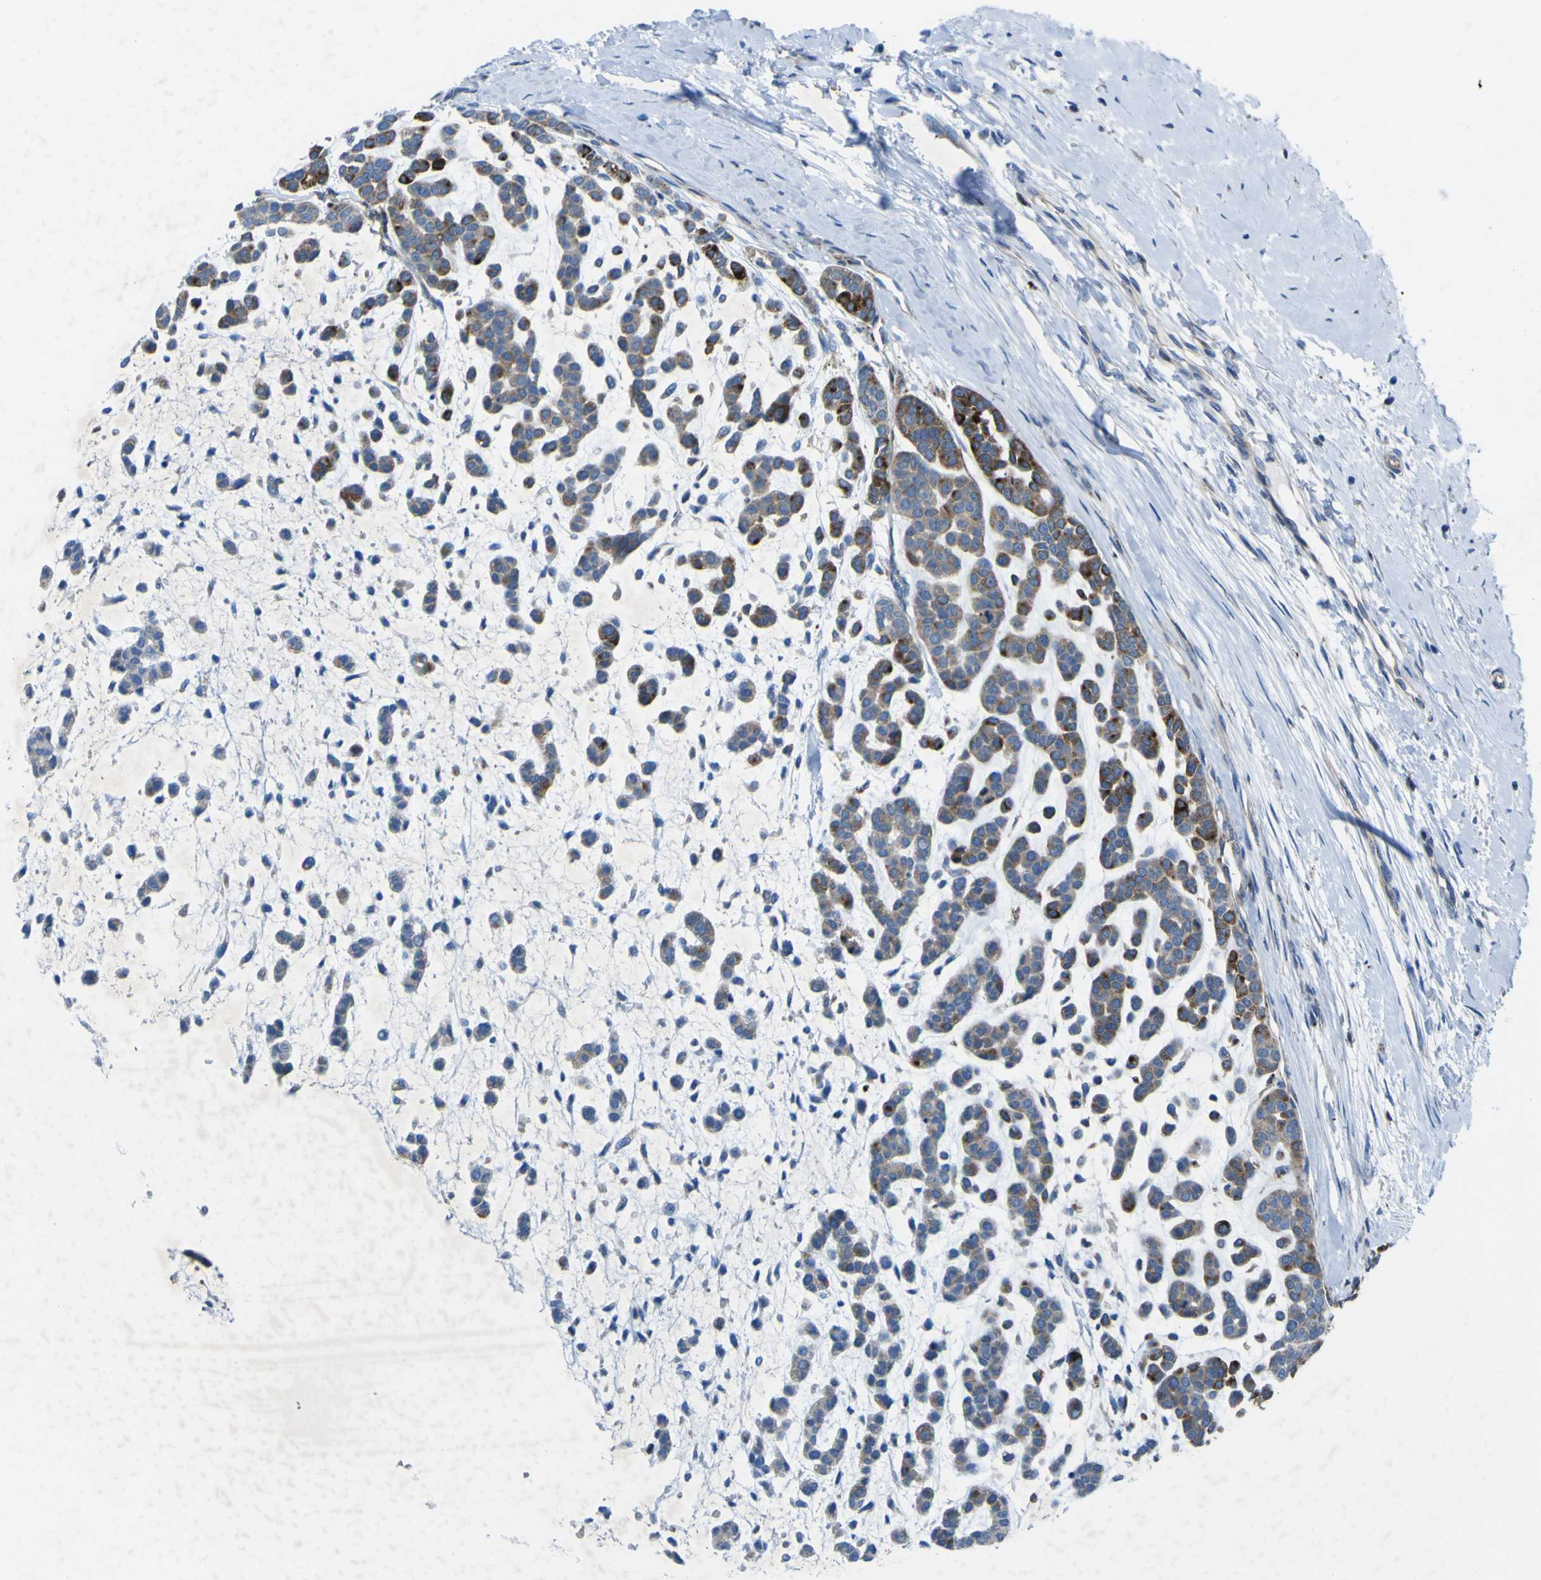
{"staining": {"intensity": "moderate", "quantity": "<25%", "location": "cytoplasmic/membranous"}, "tissue": "head and neck cancer", "cell_type": "Tumor cells", "image_type": "cancer", "snomed": [{"axis": "morphology", "description": "Adenocarcinoma, NOS"}, {"axis": "morphology", "description": "Adenoma, NOS"}, {"axis": "topography", "description": "Head-Neck"}], "caption": "Head and neck adenocarcinoma stained for a protein (brown) shows moderate cytoplasmic/membranous positive positivity in approximately <25% of tumor cells.", "gene": "CST3", "patient": {"sex": "female", "age": 55}}